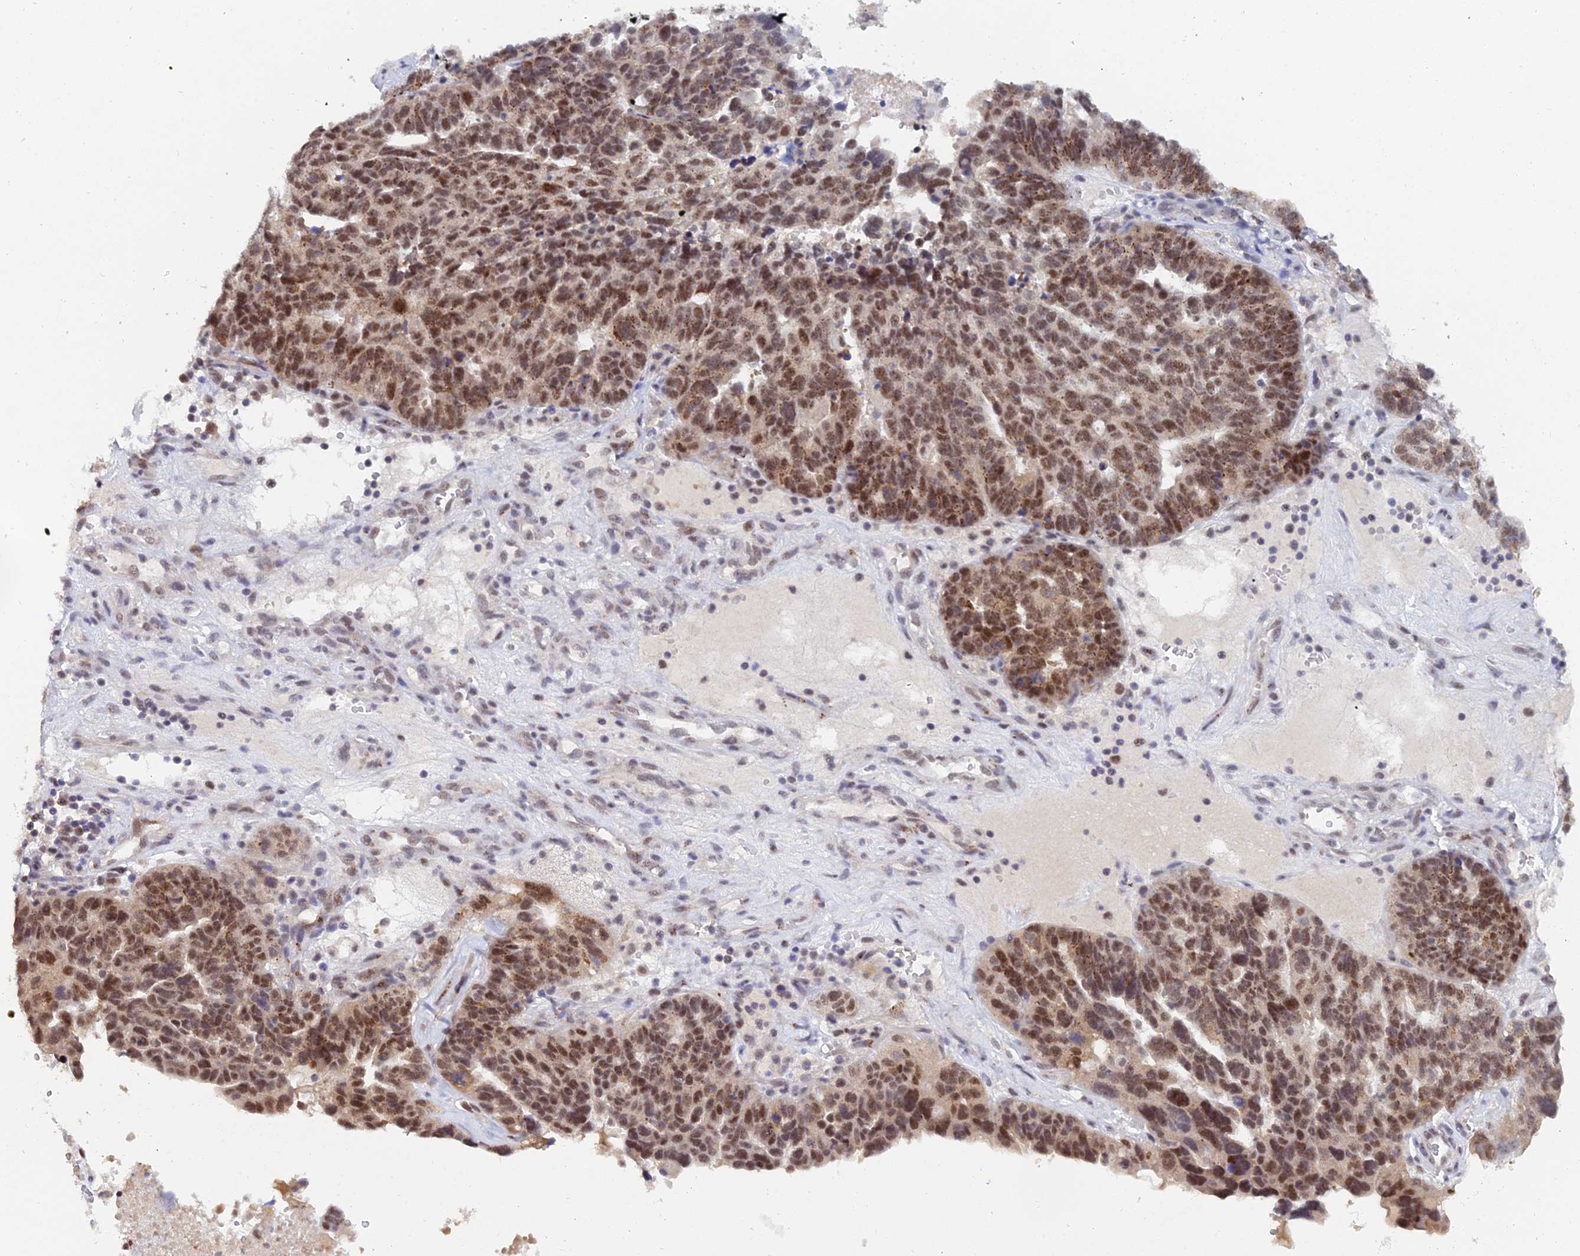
{"staining": {"intensity": "moderate", "quantity": ">75%", "location": "cytoplasmic/membranous,nuclear"}, "tissue": "ovarian cancer", "cell_type": "Tumor cells", "image_type": "cancer", "snomed": [{"axis": "morphology", "description": "Cystadenocarcinoma, serous, NOS"}, {"axis": "topography", "description": "Ovary"}], "caption": "Protein staining by immunohistochemistry (IHC) reveals moderate cytoplasmic/membranous and nuclear staining in approximately >75% of tumor cells in serous cystadenocarcinoma (ovarian). (Brightfield microscopy of DAB IHC at high magnification).", "gene": "THOC3", "patient": {"sex": "female", "age": 59}}